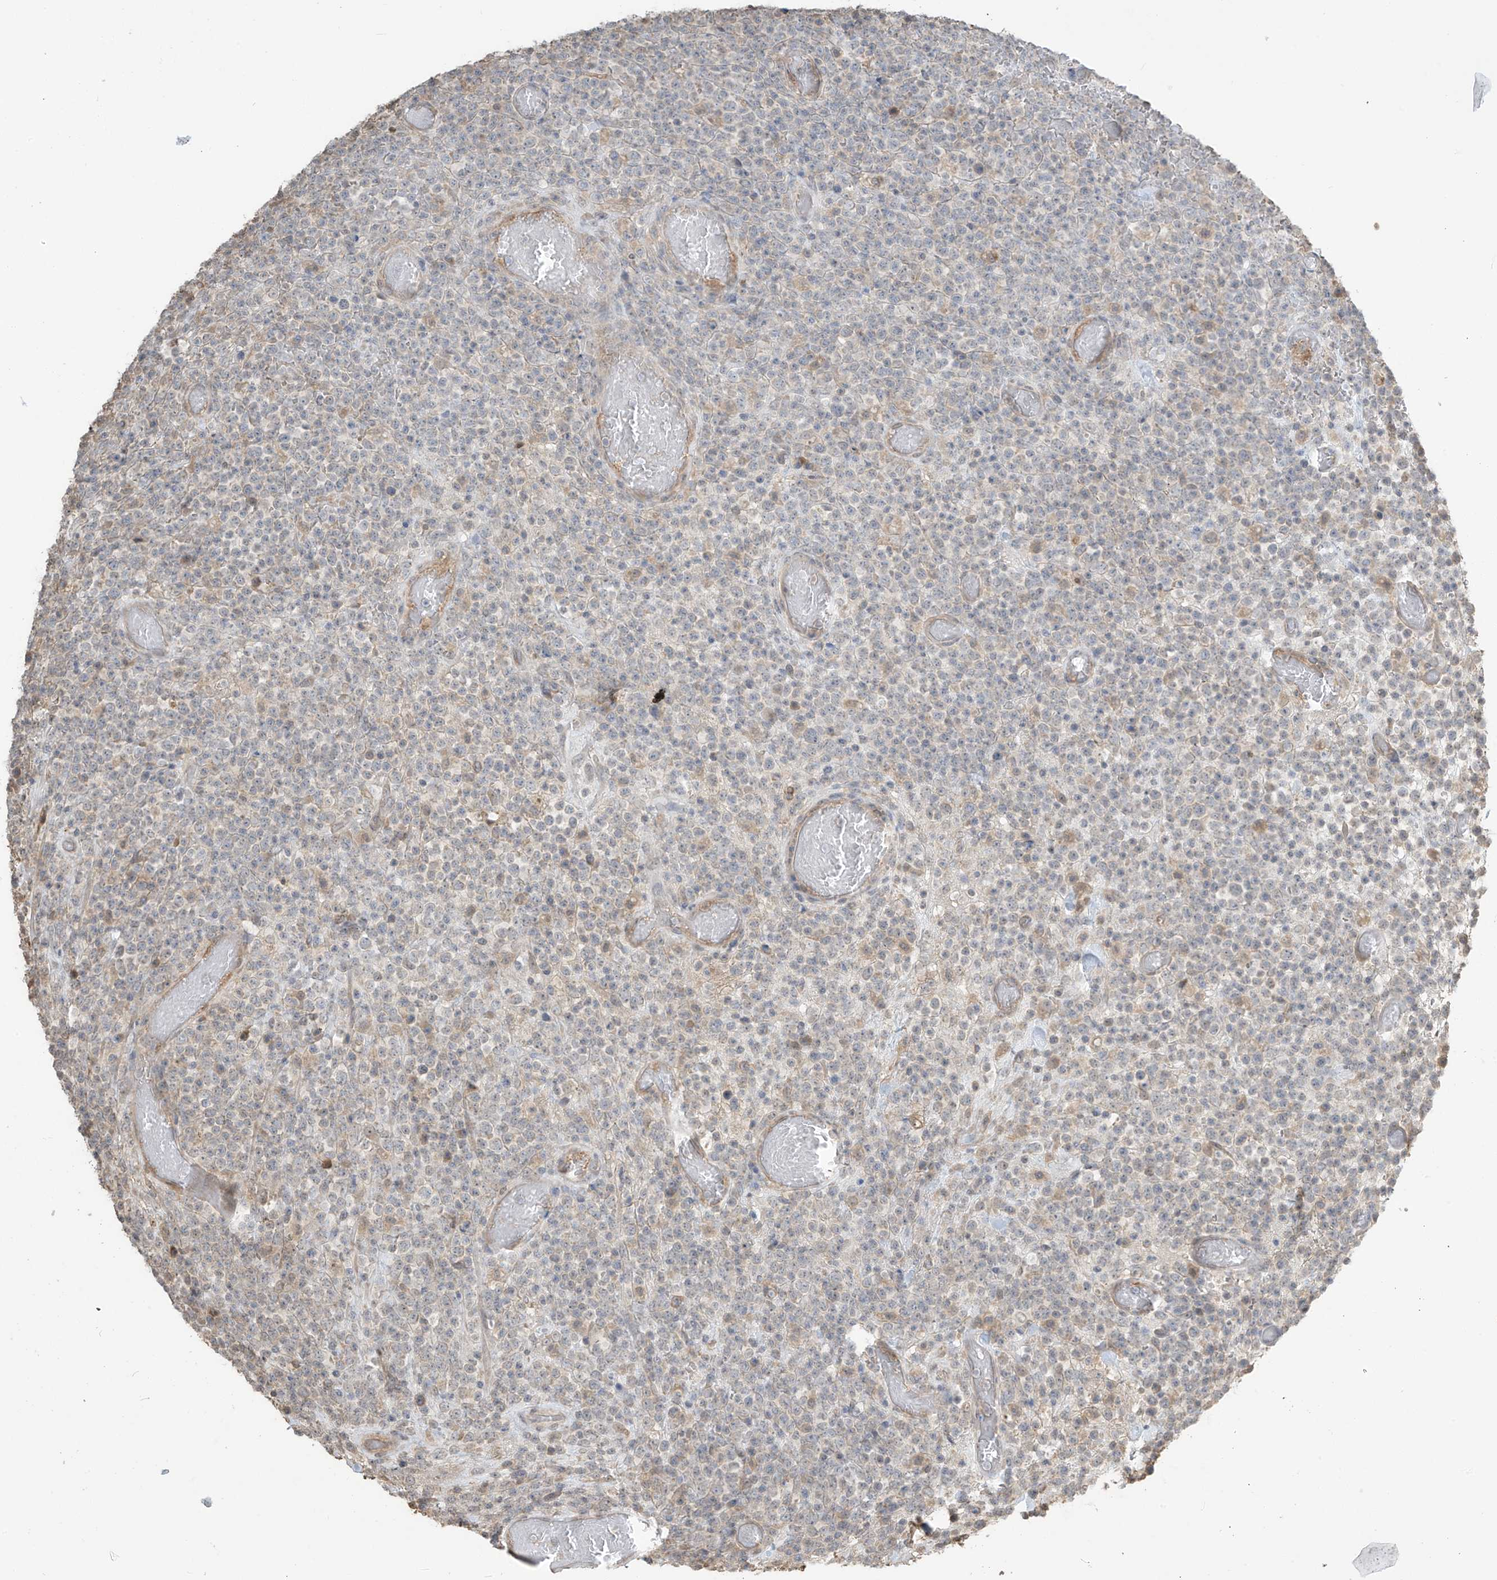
{"staining": {"intensity": "negative", "quantity": "none", "location": "none"}, "tissue": "lymphoma", "cell_type": "Tumor cells", "image_type": "cancer", "snomed": [{"axis": "morphology", "description": "Malignant lymphoma, non-Hodgkin's type, High grade"}, {"axis": "topography", "description": "Colon"}], "caption": "Protein analysis of malignant lymphoma, non-Hodgkin's type (high-grade) exhibits no significant positivity in tumor cells.", "gene": "SLFN14", "patient": {"sex": "female", "age": 53}}